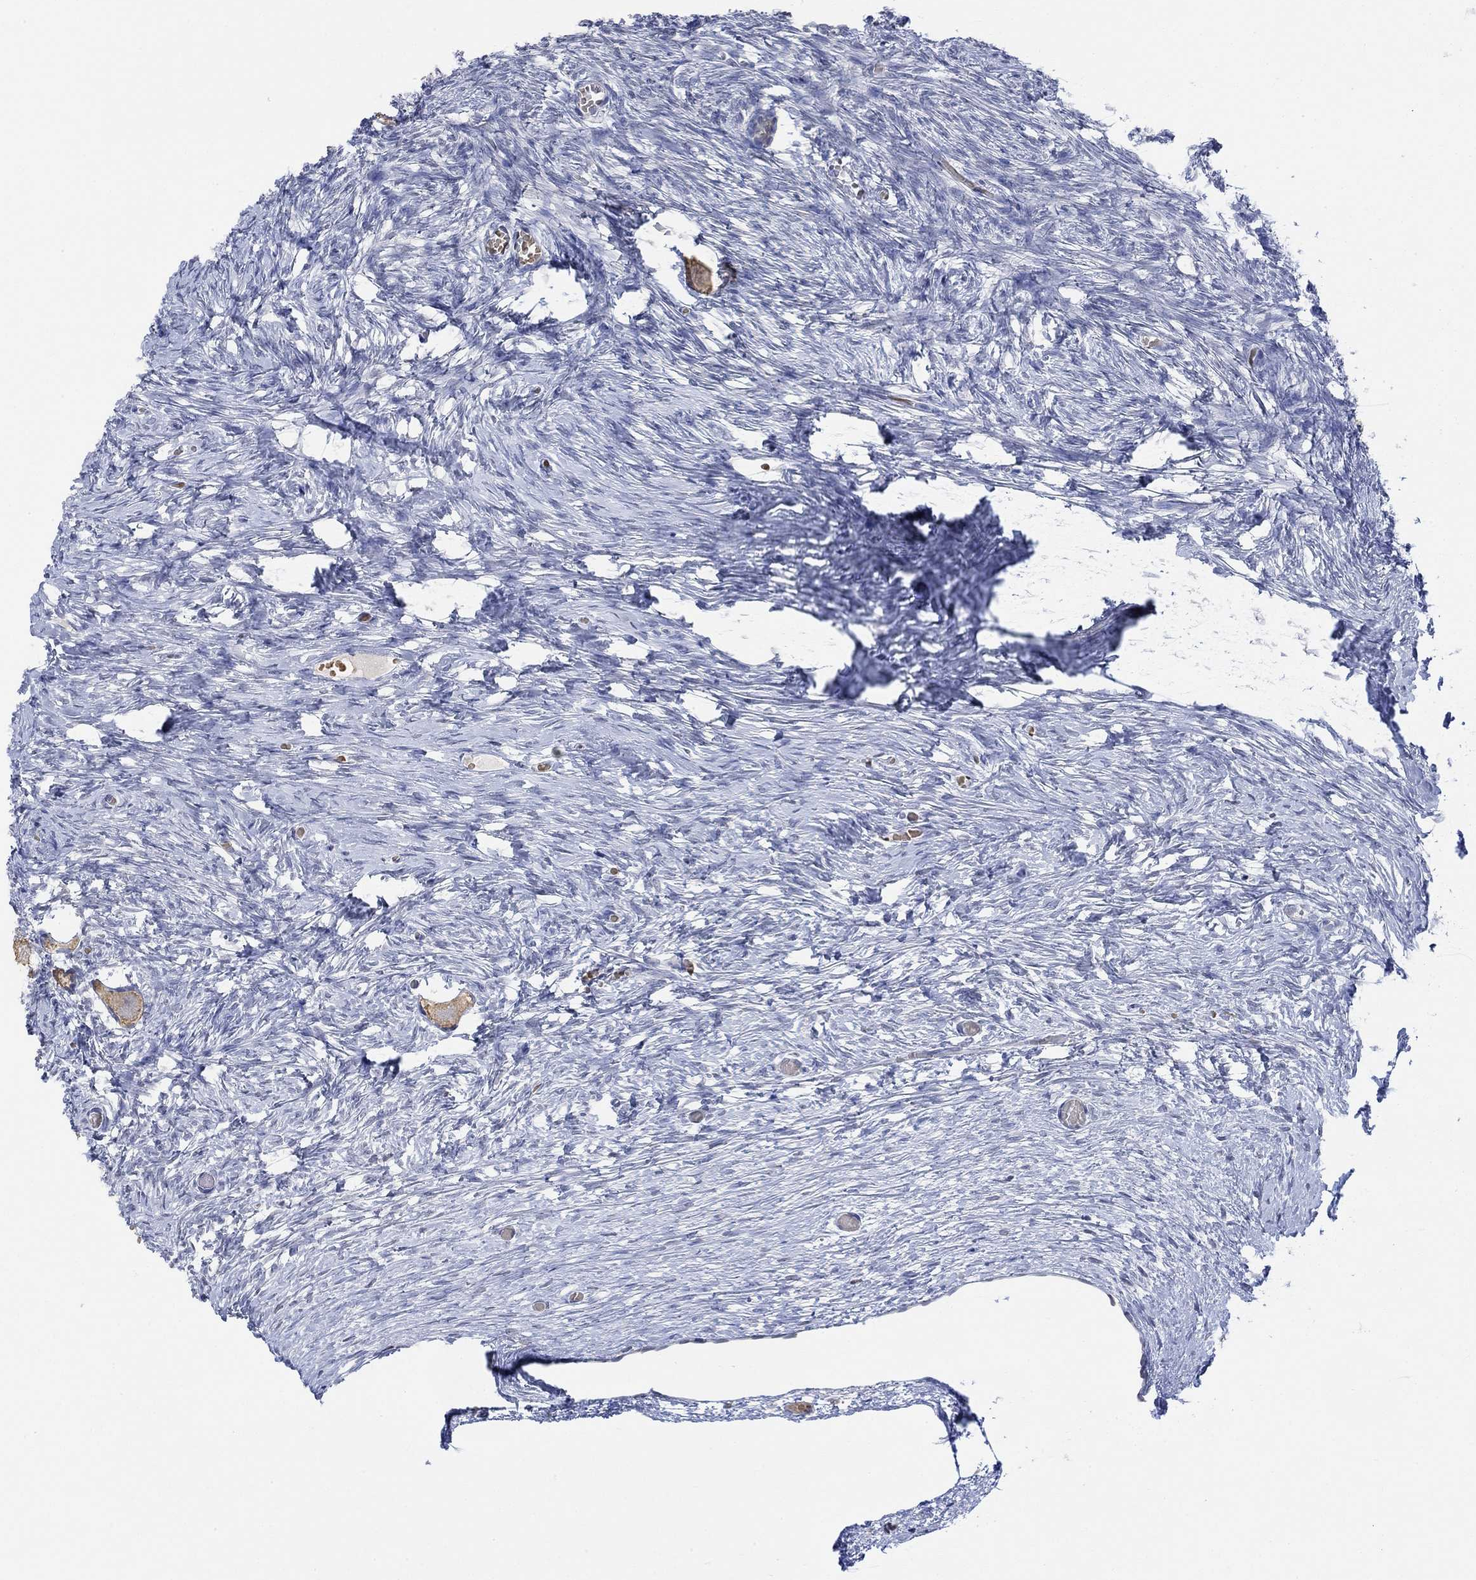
{"staining": {"intensity": "moderate", "quantity": ">75%", "location": "cytoplasmic/membranous"}, "tissue": "ovary", "cell_type": "Follicle cells", "image_type": "normal", "snomed": [{"axis": "morphology", "description": "Normal tissue, NOS"}, {"axis": "topography", "description": "Ovary"}], "caption": "DAB immunohistochemical staining of benign ovary demonstrates moderate cytoplasmic/membranous protein staining in approximately >75% of follicle cells. The staining was performed using DAB to visualize the protein expression in brown, while the nuclei were stained in blue with hematoxylin (Magnification: 20x).", "gene": "TMEM255A", "patient": {"sex": "female", "age": 27}}